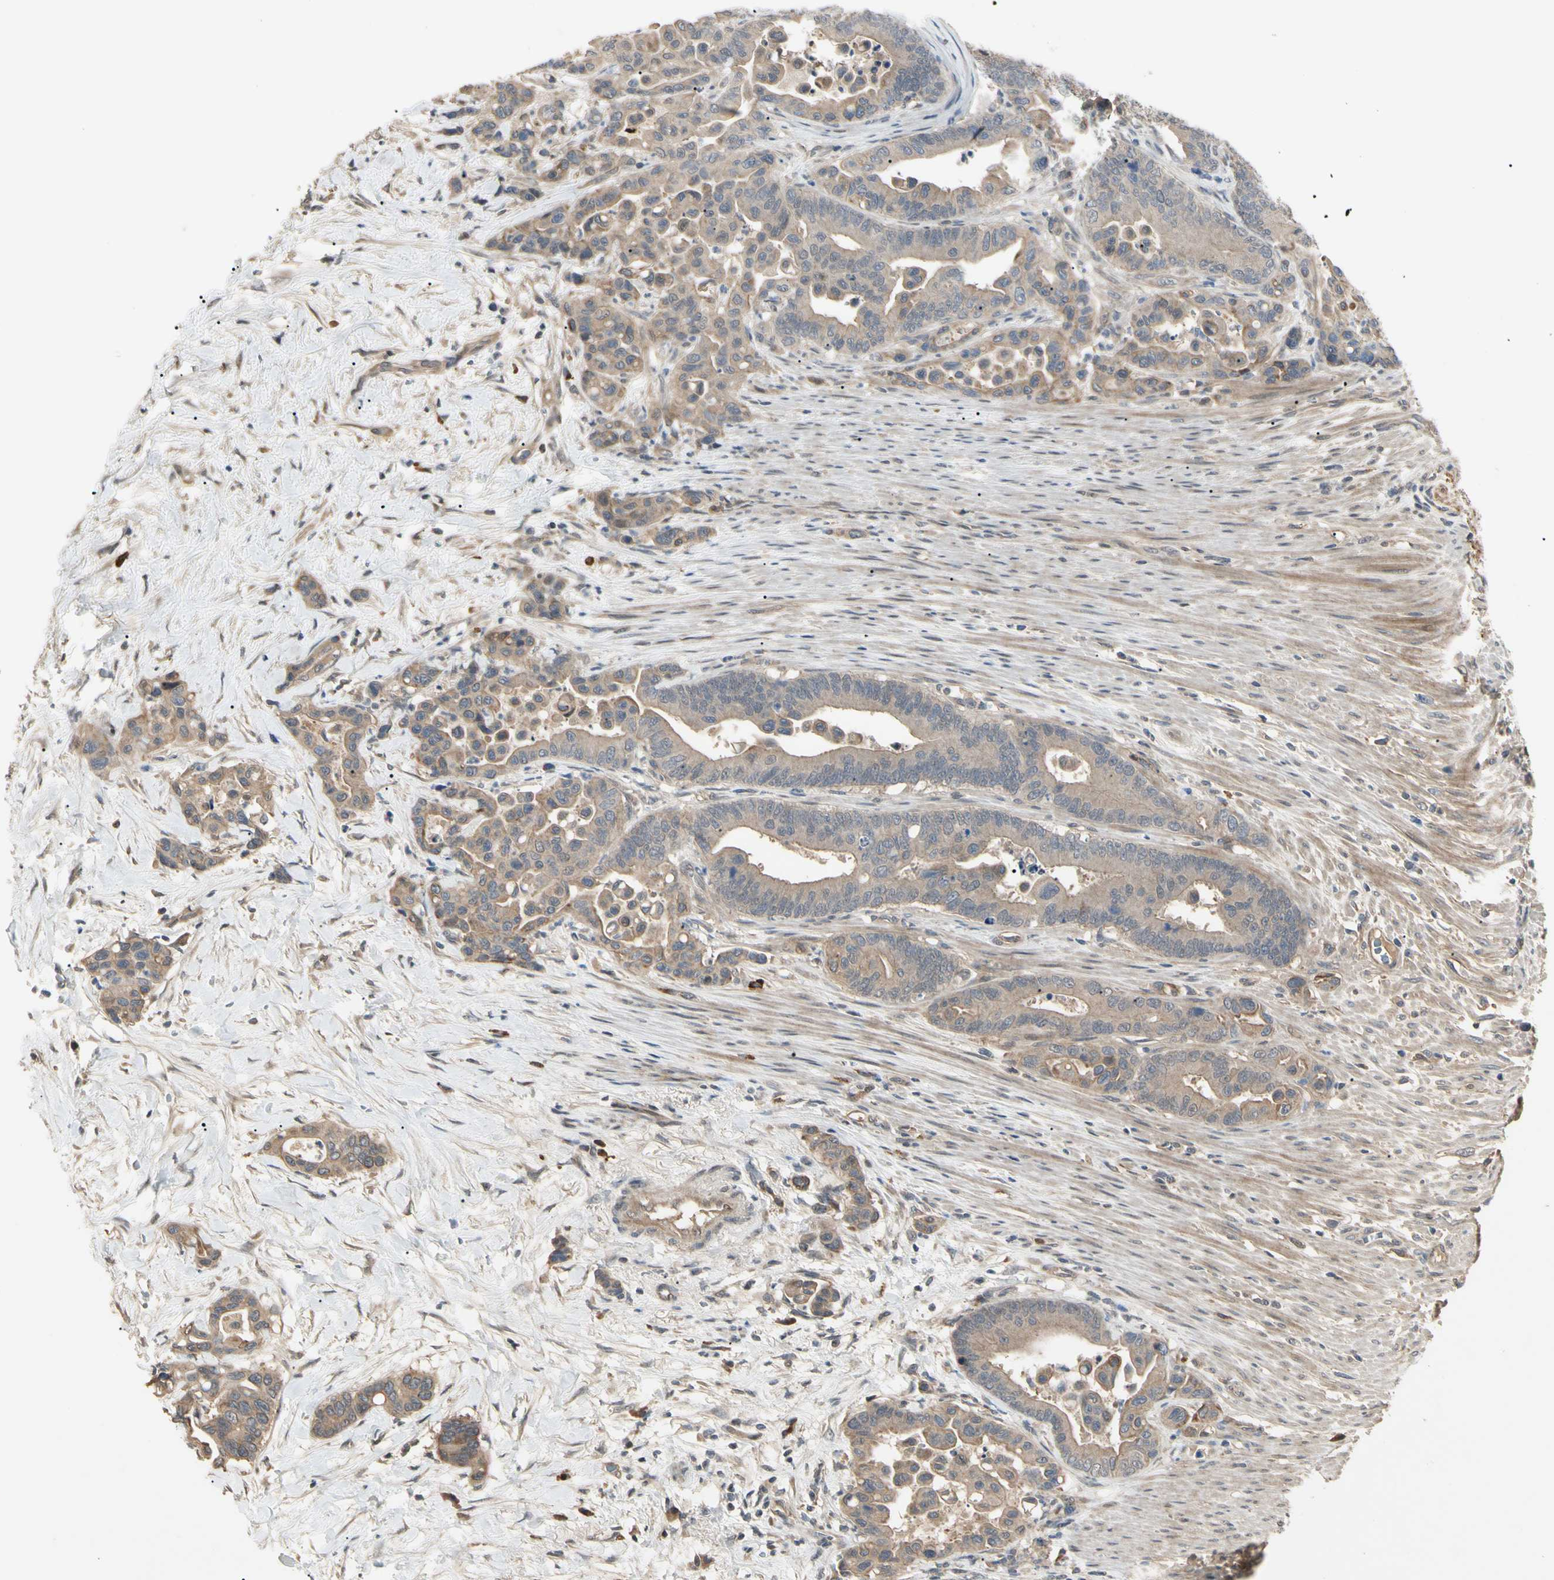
{"staining": {"intensity": "weak", "quantity": ">75%", "location": "cytoplasmic/membranous"}, "tissue": "colorectal cancer", "cell_type": "Tumor cells", "image_type": "cancer", "snomed": [{"axis": "morphology", "description": "Normal tissue, NOS"}, {"axis": "morphology", "description": "Adenocarcinoma, NOS"}, {"axis": "topography", "description": "Colon"}], "caption": "This histopathology image demonstrates colorectal adenocarcinoma stained with IHC to label a protein in brown. The cytoplasmic/membranous of tumor cells show weak positivity for the protein. Nuclei are counter-stained blue.", "gene": "ATG4C", "patient": {"sex": "male", "age": 82}}